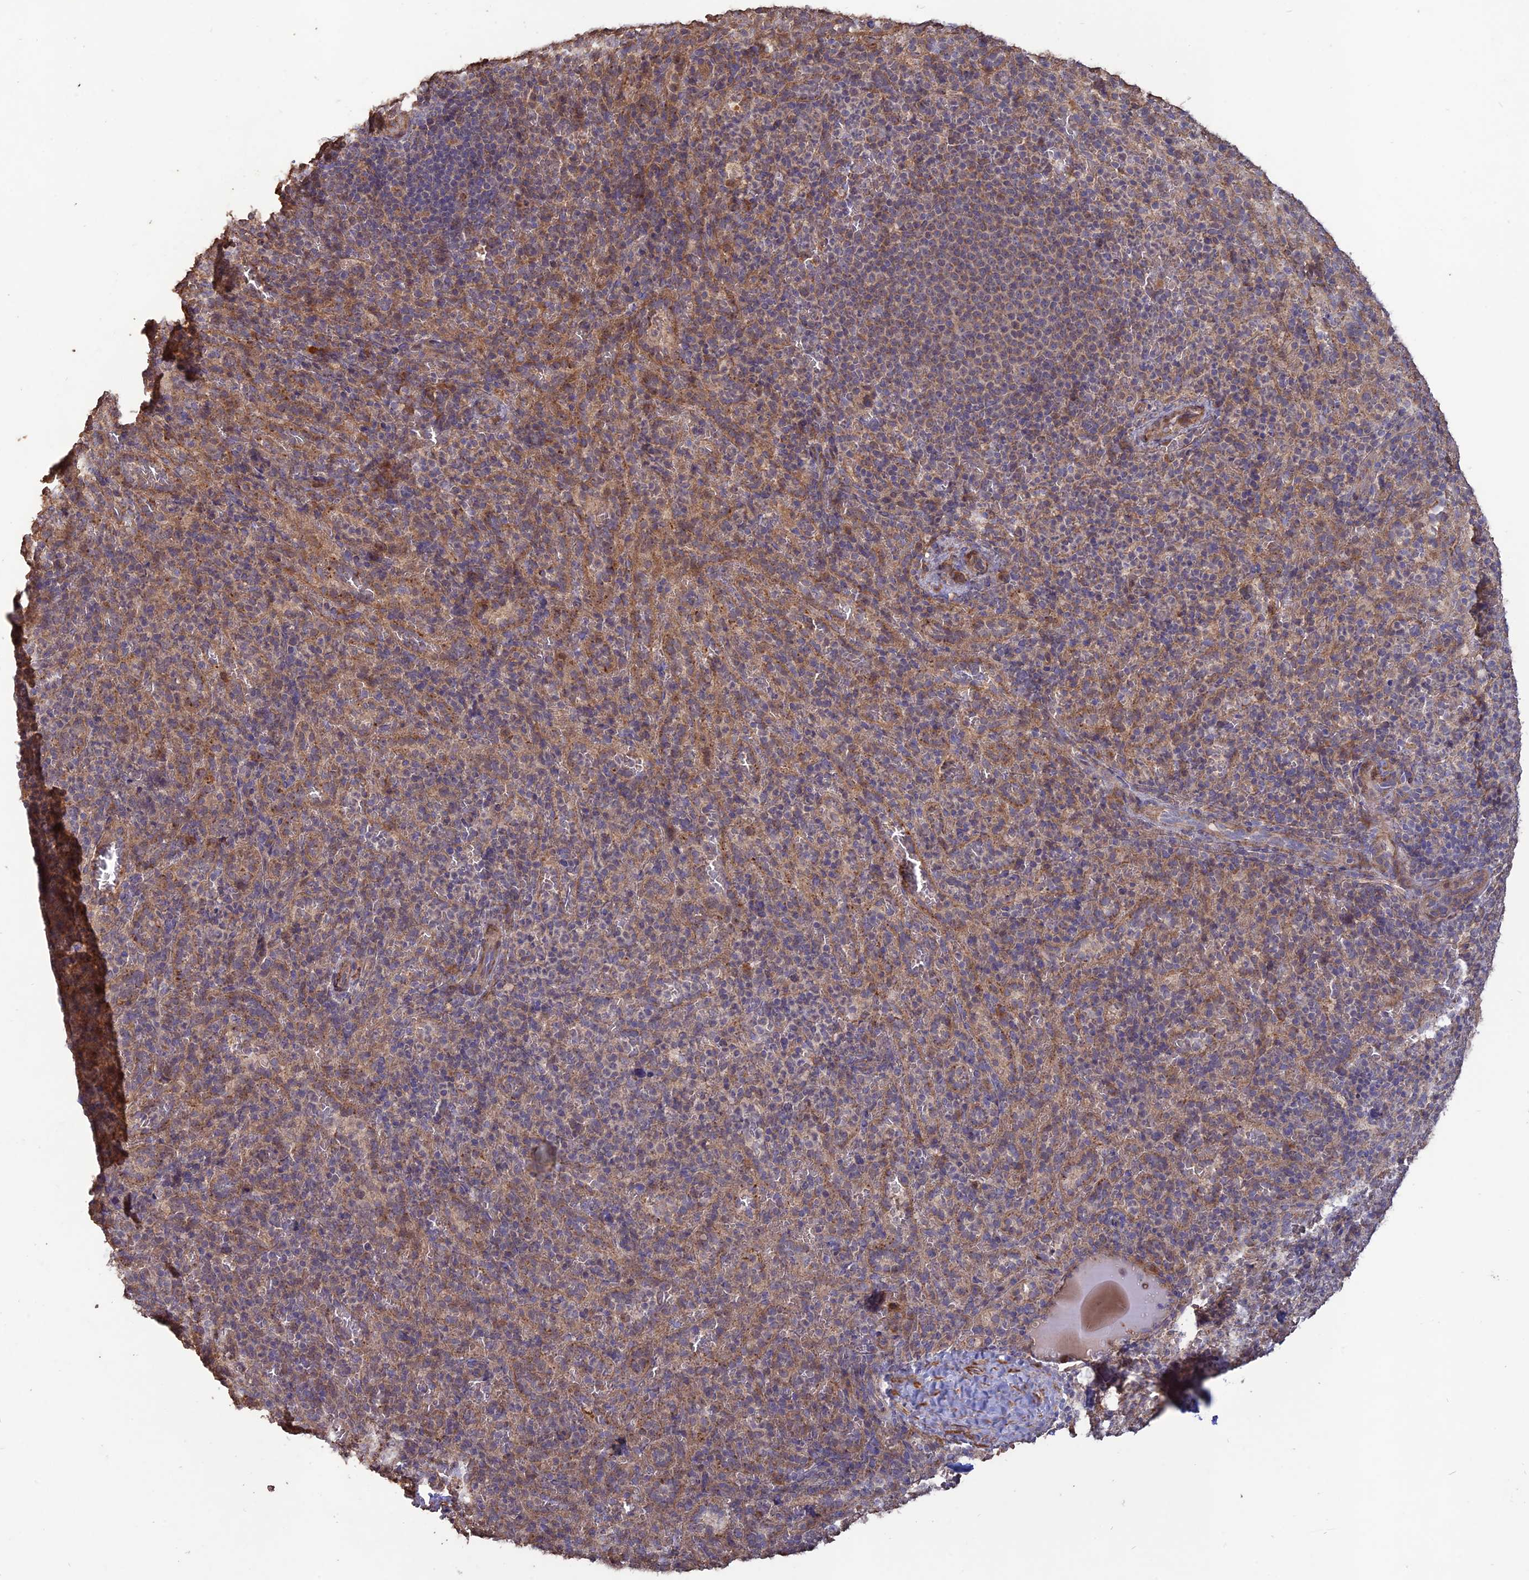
{"staining": {"intensity": "negative", "quantity": "none", "location": "none"}, "tissue": "spleen", "cell_type": "Cells in red pulp", "image_type": "normal", "snomed": [{"axis": "morphology", "description": "Normal tissue, NOS"}, {"axis": "topography", "description": "Spleen"}], "caption": "Spleen stained for a protein using immunohistochemistry exhibits no positivity cells in red pulp.", "gene": "LAYN", "patient": {"sex": "female", "age": 21}}